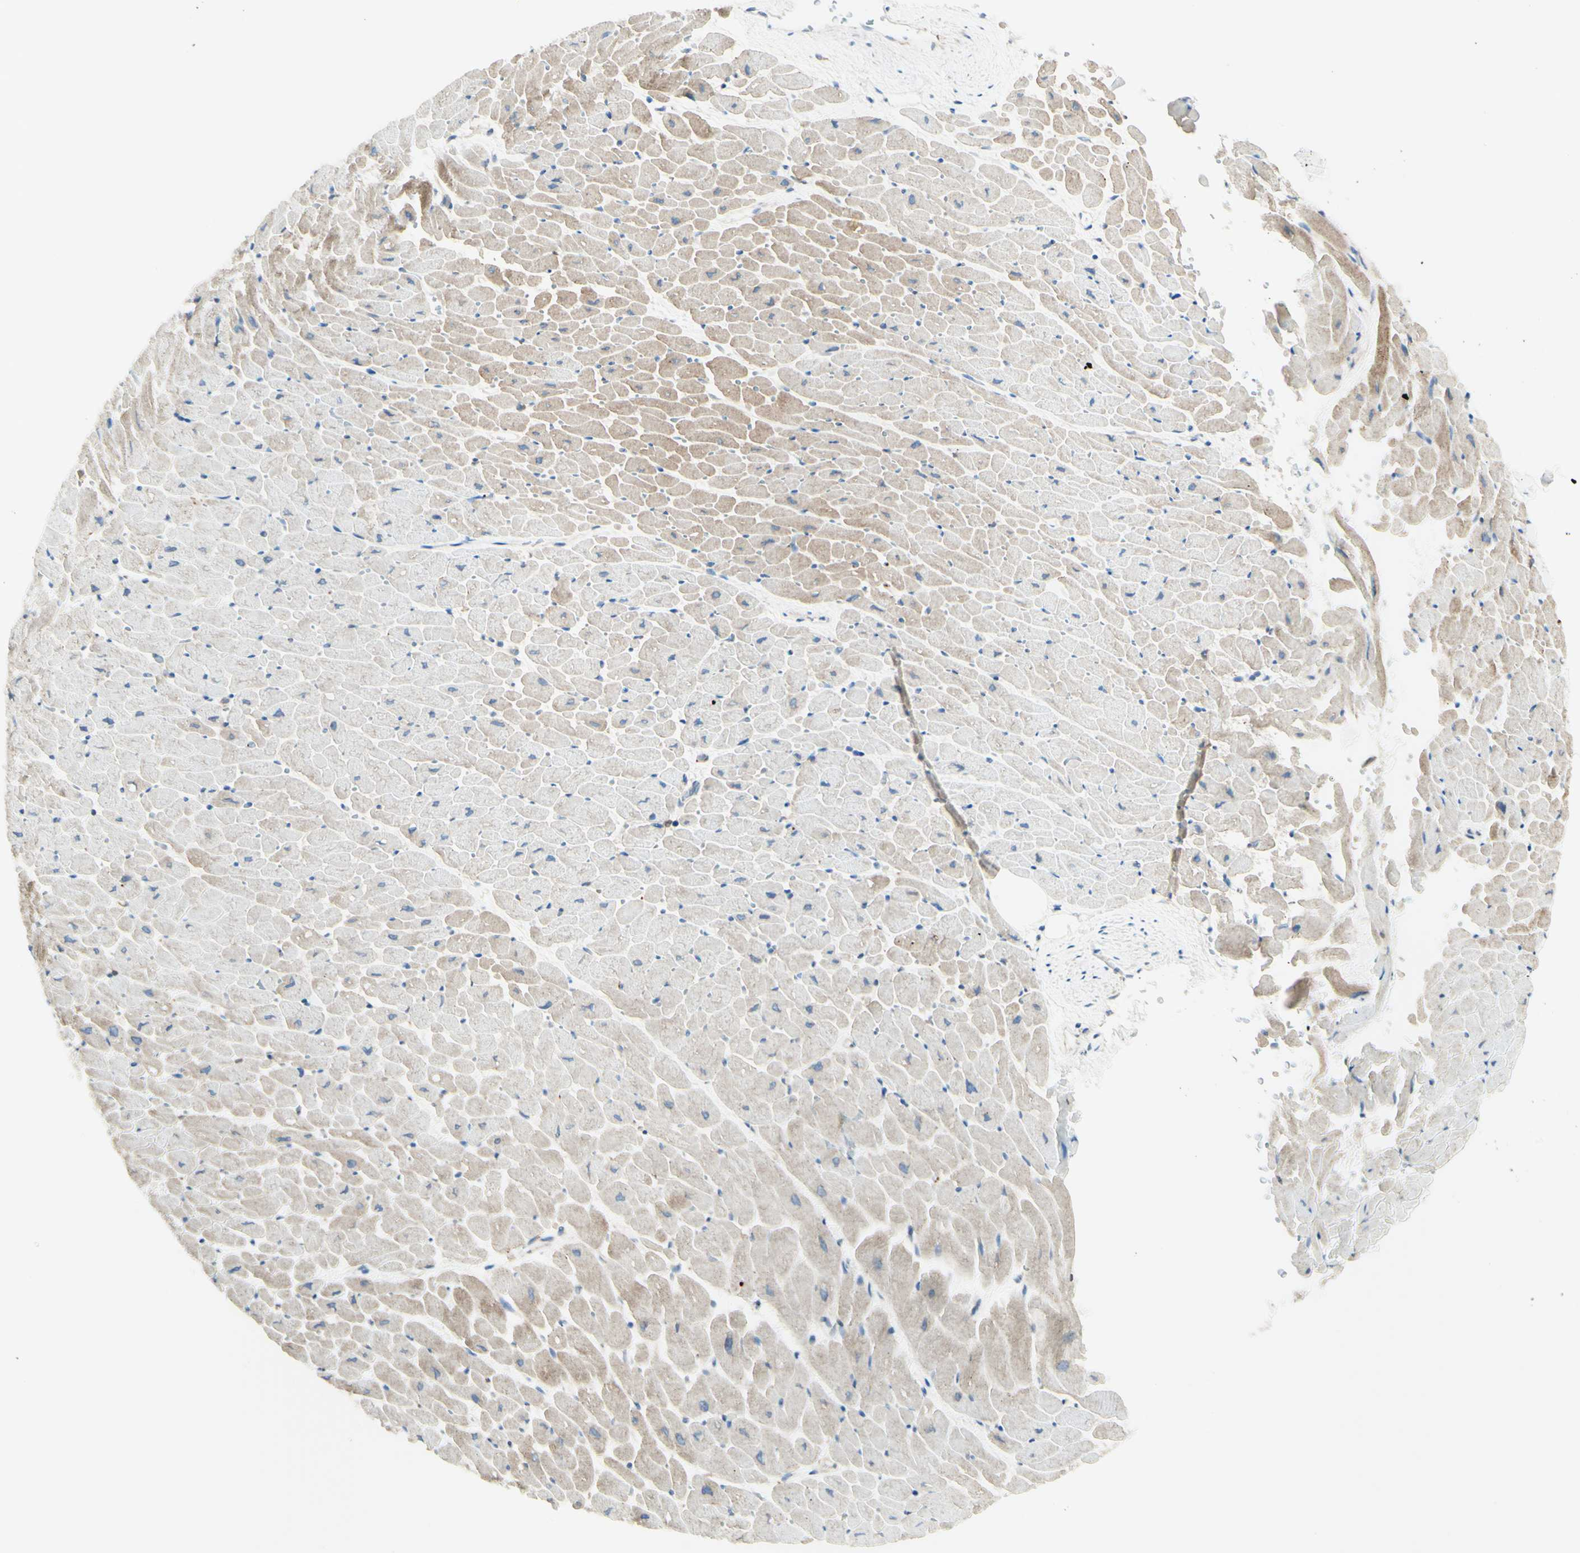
{"staining": {"intensity": "weak", "quantity": "25%-75%", "location": "cytoplasmic/membranous"}, "tissue": "heart muscle", "cell_type": "Cardiomyocytes", "image_type": "normal", "snomed": [{"axis": "morphology", "description": "Normal tissue, NOS"}, {"axis": "topography", "description": "Heart"}], "caption": "Cardiomyocytes demonstrate low levels of weak cytoplasmic/membranous positivity in about 25%-75% of cells in benign human heart muscle. (brown staining indicates protein expression, while blue staining denotes nuclei).", "gene": "DNAJB11", "patient": {"sex": "male", "age": 45}}